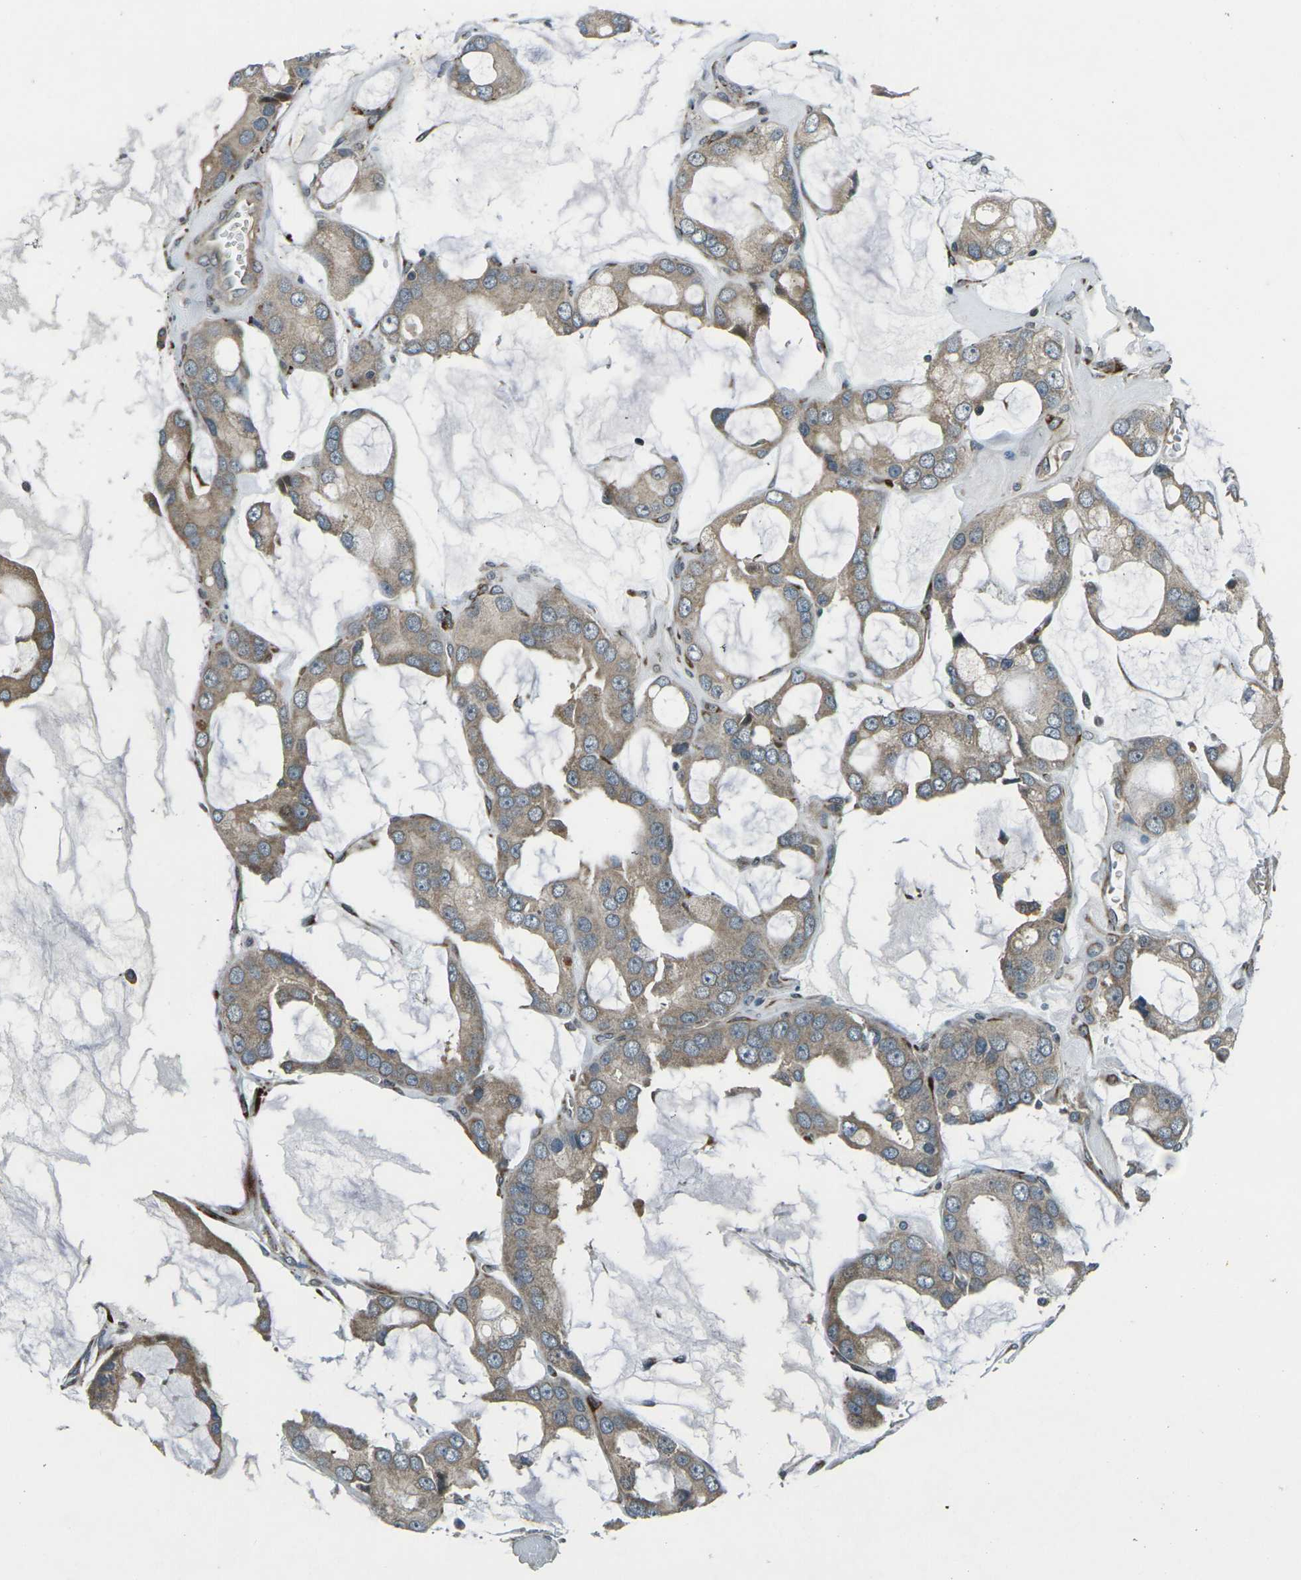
{"staining": {"intensity": "moderate", "quantity": "25%-75%", "location": "cytoplasmic/membranous"}, "tissue": "prostate cancer", "cell_type": "Tumor cells", "image_type": "cancer", "snomed": [{"axis": "morphology", "description": "Adenocarcinoma, High grade"}, {"axis": "topography", "description": "Prostate"}], "caption": "Immunohistochemistry of prostate adenocarcinoma (high-grade) demonstrates medium levels of moderate cytoplasmic/membranous positivity in about 25%-75% of tumor cells.", "gene": "LSMEM1", "patient": {"sex": "male", "age": 67}}